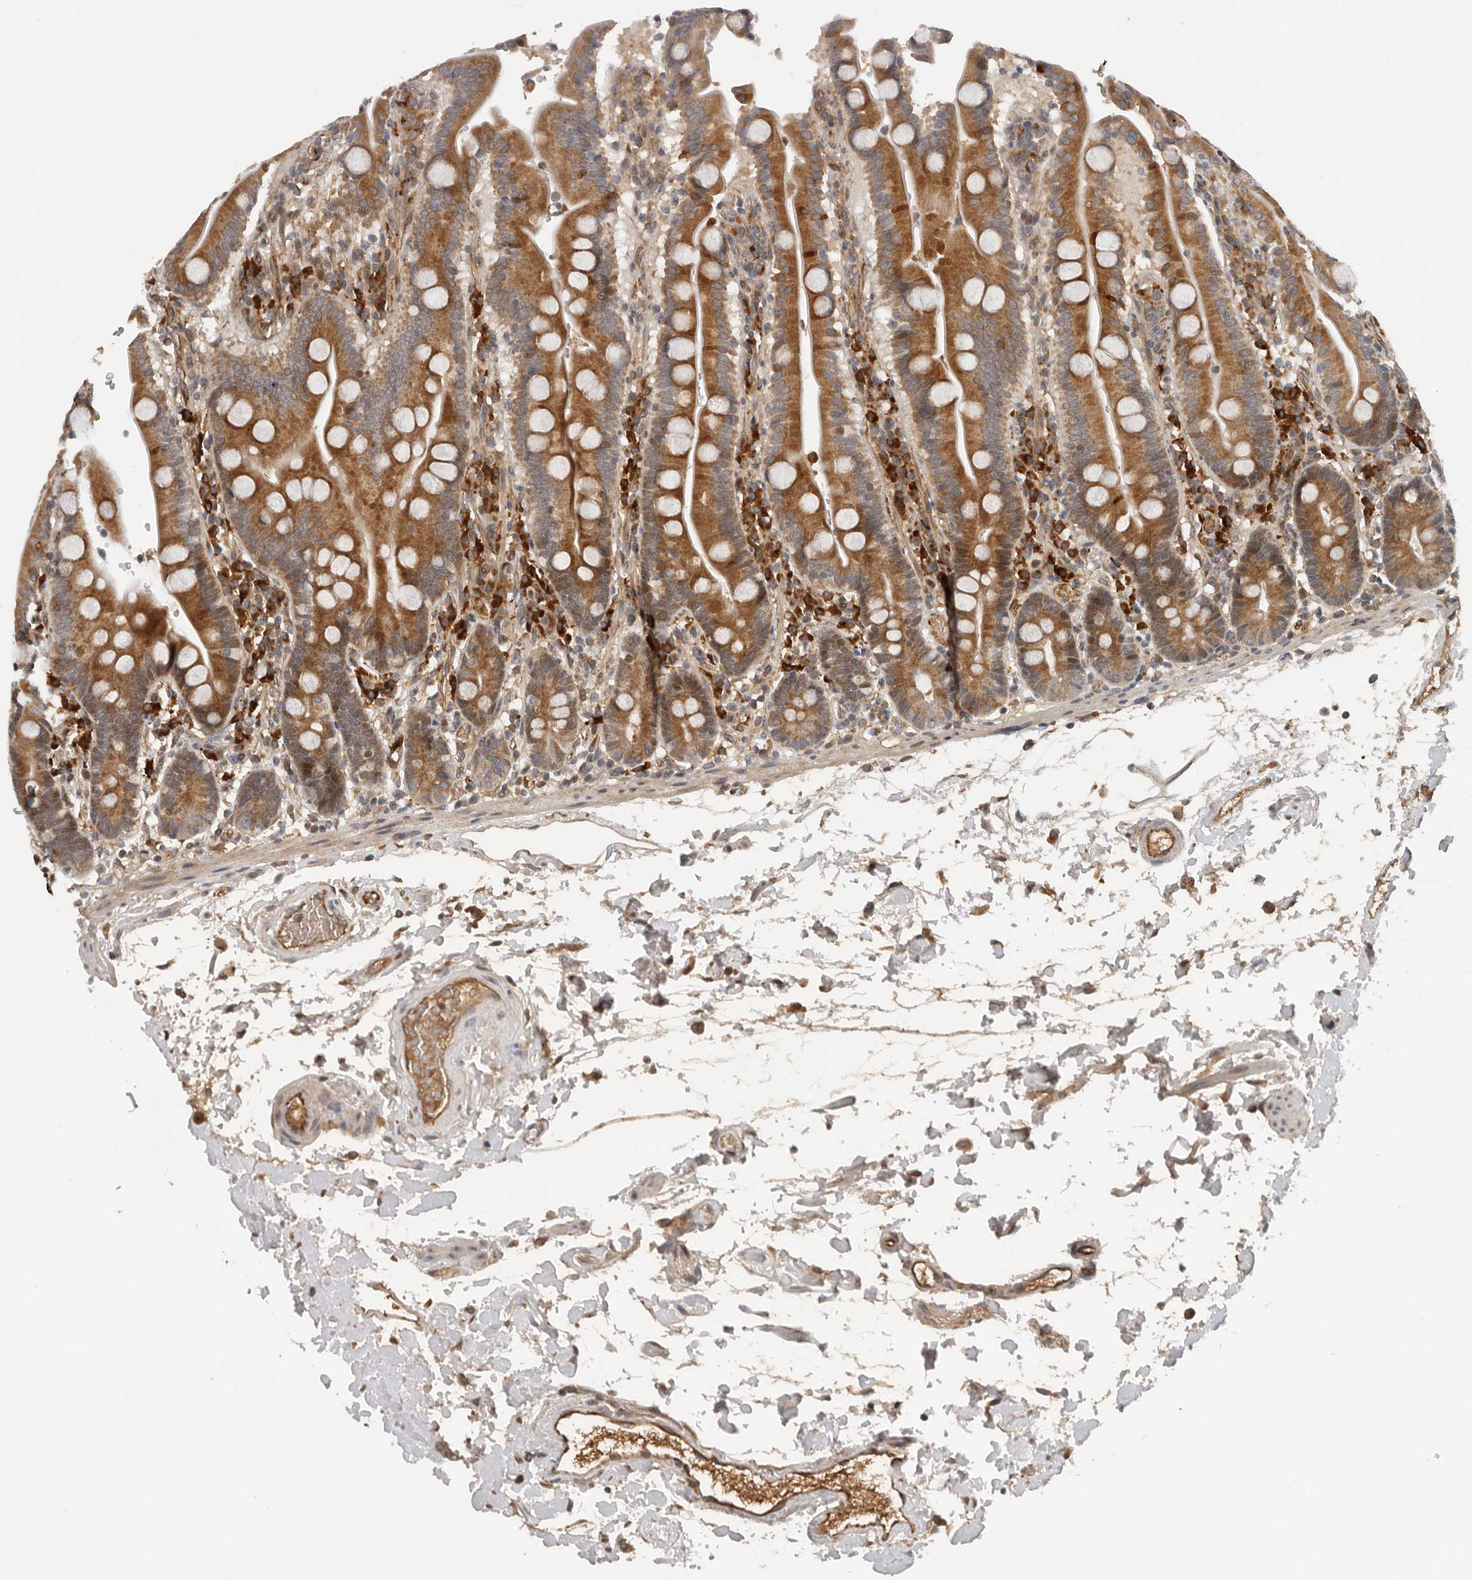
{"staining": {"intensity": "strong", "quantity": ">75%", "location": "cytoplasmic/membranous"}, "tissue": "duodenum", "cell_type": "Glandular cells", "image_type": "normal", "snomed": [{"axis": "morphology", "description": "Normal tissue, NOS"}, {"axis": "topography", "description": "Small intestine, NOS"}], "caption": "Brown immunohistochemical staining in normal human duodenum shows strong cytoplasmic/membranous positivity in about >75% of glandular cells.", "gene": "RNF157", "patient": {"sex": "female", "age": 71}}